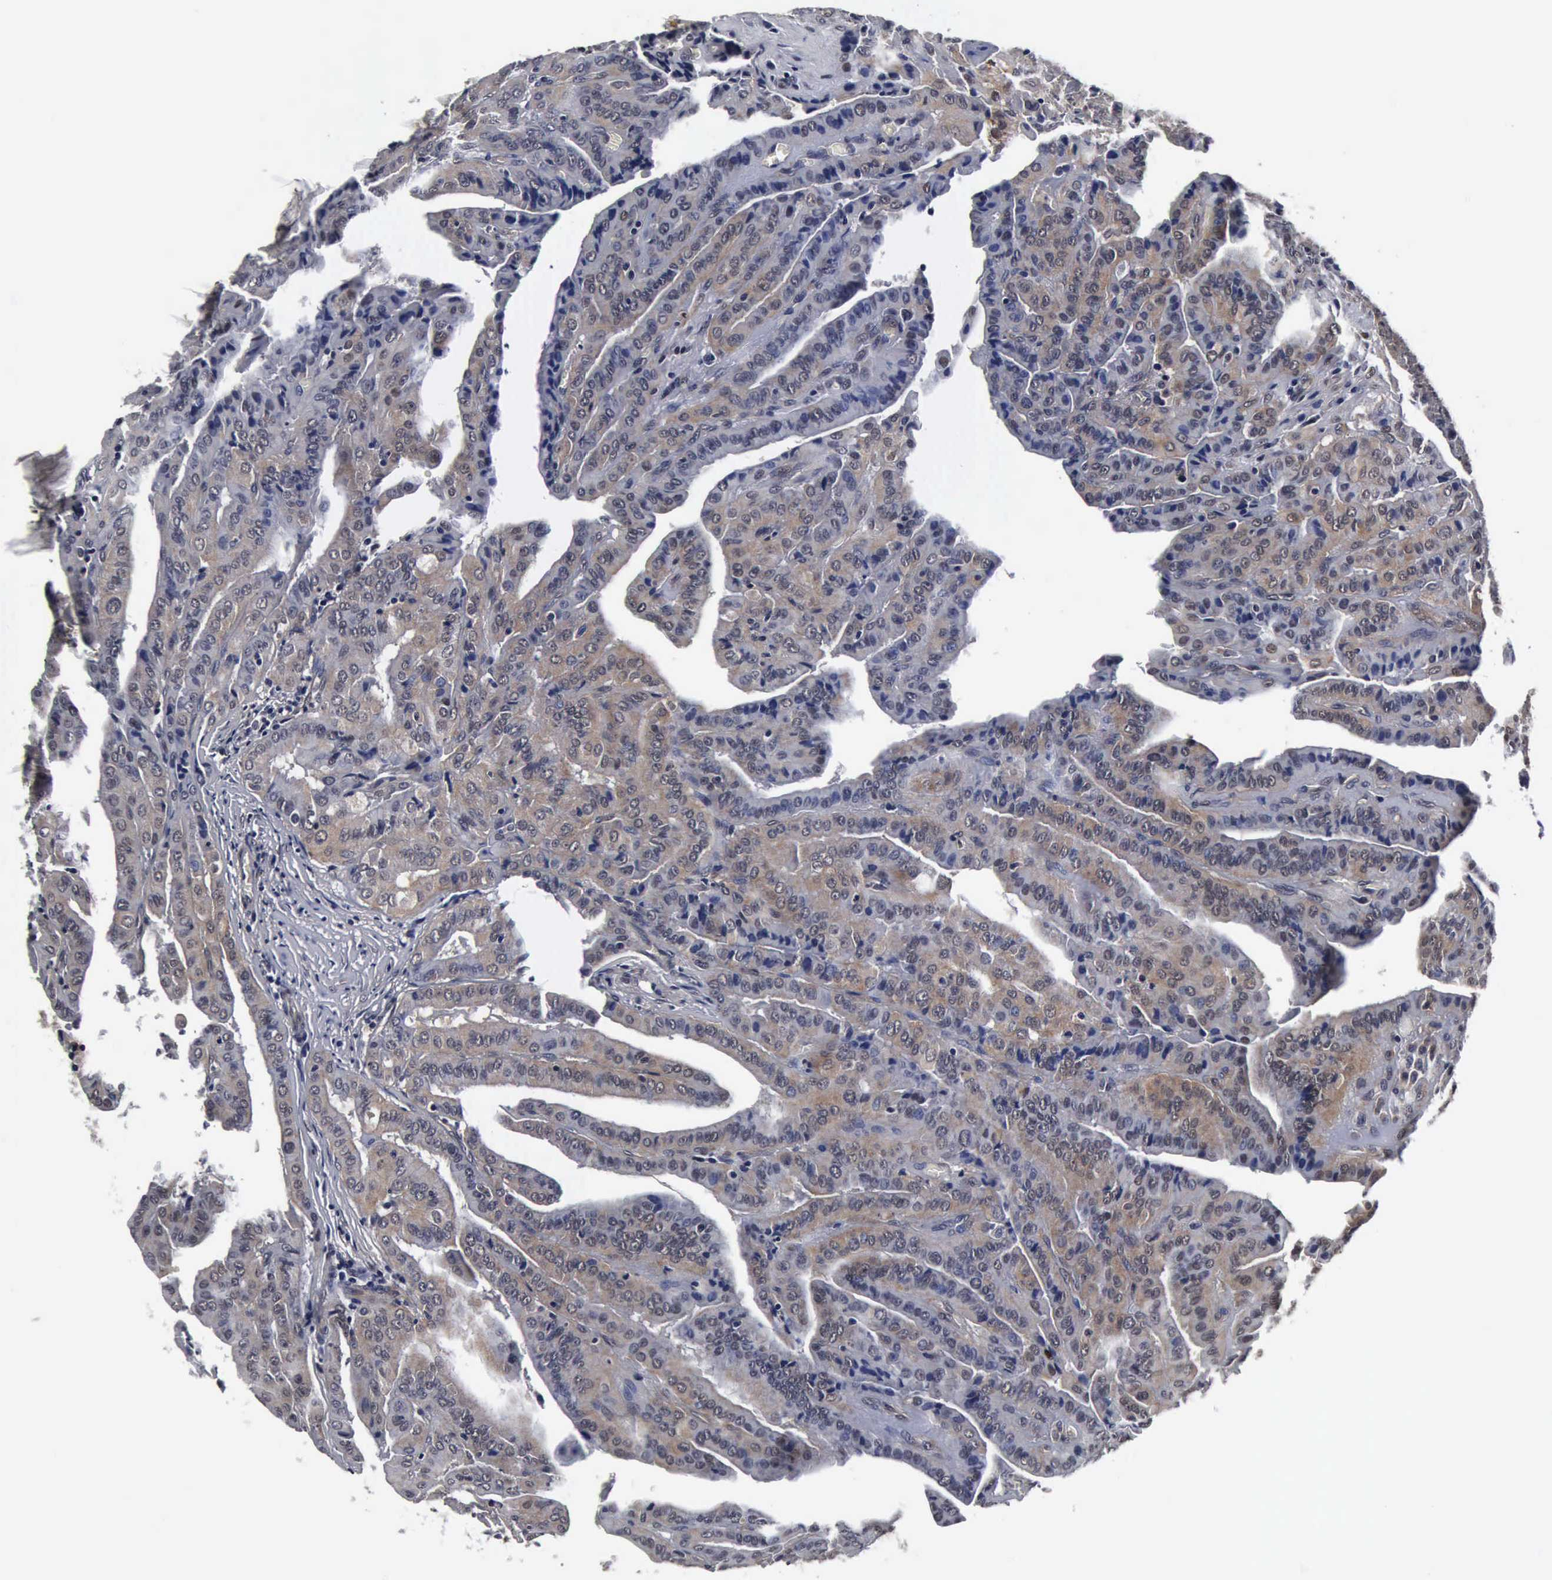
{"staining": {"intensity": "weak", "quantity": ">75%", "location": "cytoplasmic/membranous"}, "tissue": "thyroid cancer", "cell_type": "Tumor cells", "image_type": "cancer", "snomed": [{"axis": "morphology", "description": "Papillary adenocarcinoma, NOS"}, {"axis": "topography", "description": "Thyroid gland"}], "caption": "A high-resolution histopathology image shows immunohistochemistry staining of papillary adenocarcinoma (thyroid), which demonstrates weak cytoplasmic/membranous positivity in about >75% of tumor cells.", "gene": "UBC", "patient": {"sex": "female", "age": 71}}